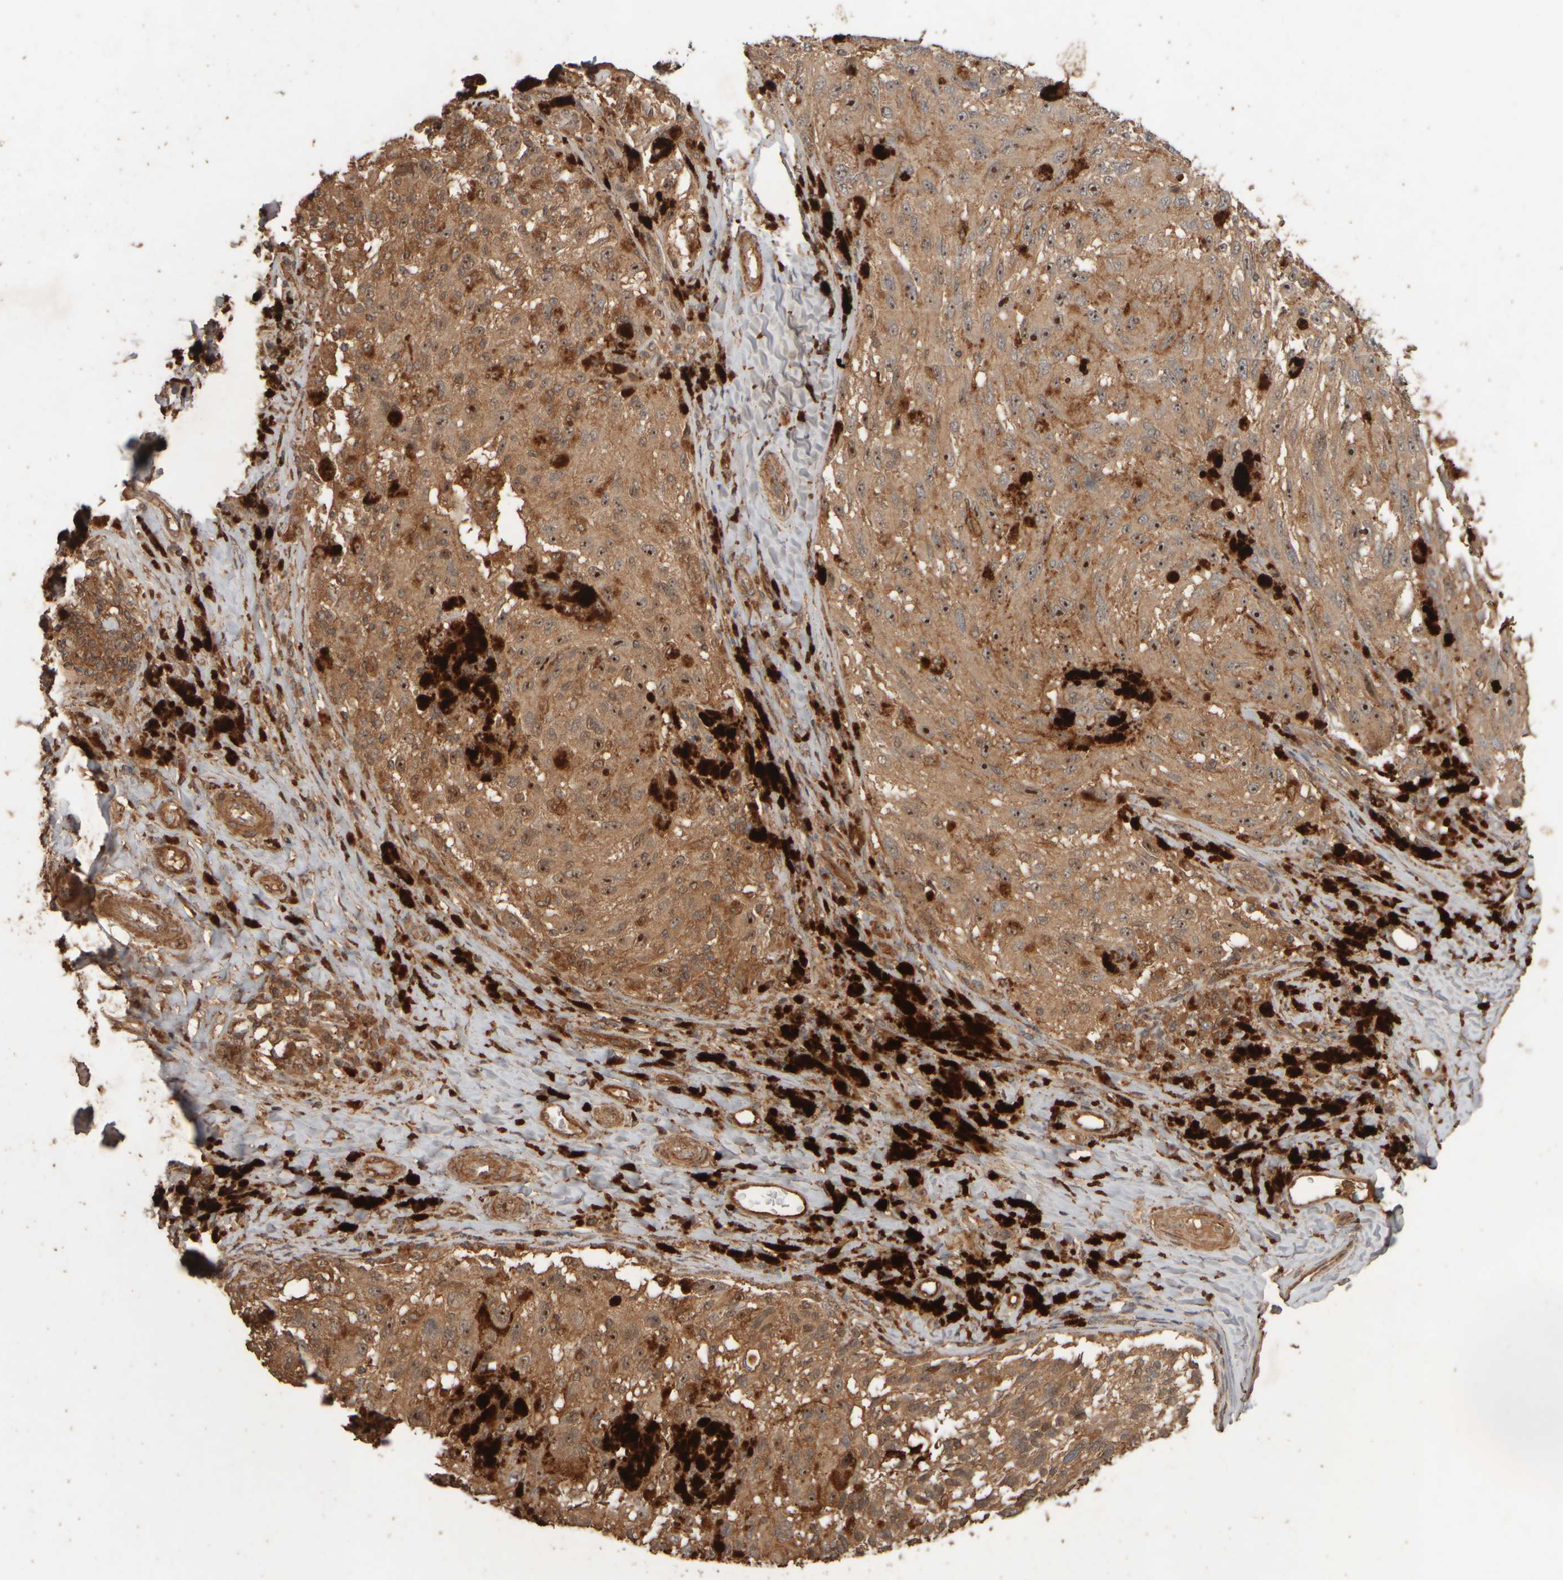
{"staining": {"intensity": "moderate", "quantity": ">75%", "location": "cytoplasmic/membranous,nuclear"}, "tissue": "melanoma", "cell_type": "Tumor cells", "image_type": "cancer", "snomed": [{"axis": "morphology", "description": "Malignant melanoma, NOS"}, {"axis": "topography", "description": "Skin"}], "caption": "A medium amount of moderate cytoplasmic/membranous and nuclear staining is seen in about >75% of tumor cells in melanoma tissue.", "gene": "SPHK1", "patient": {"sex": "female", "age": 73}}